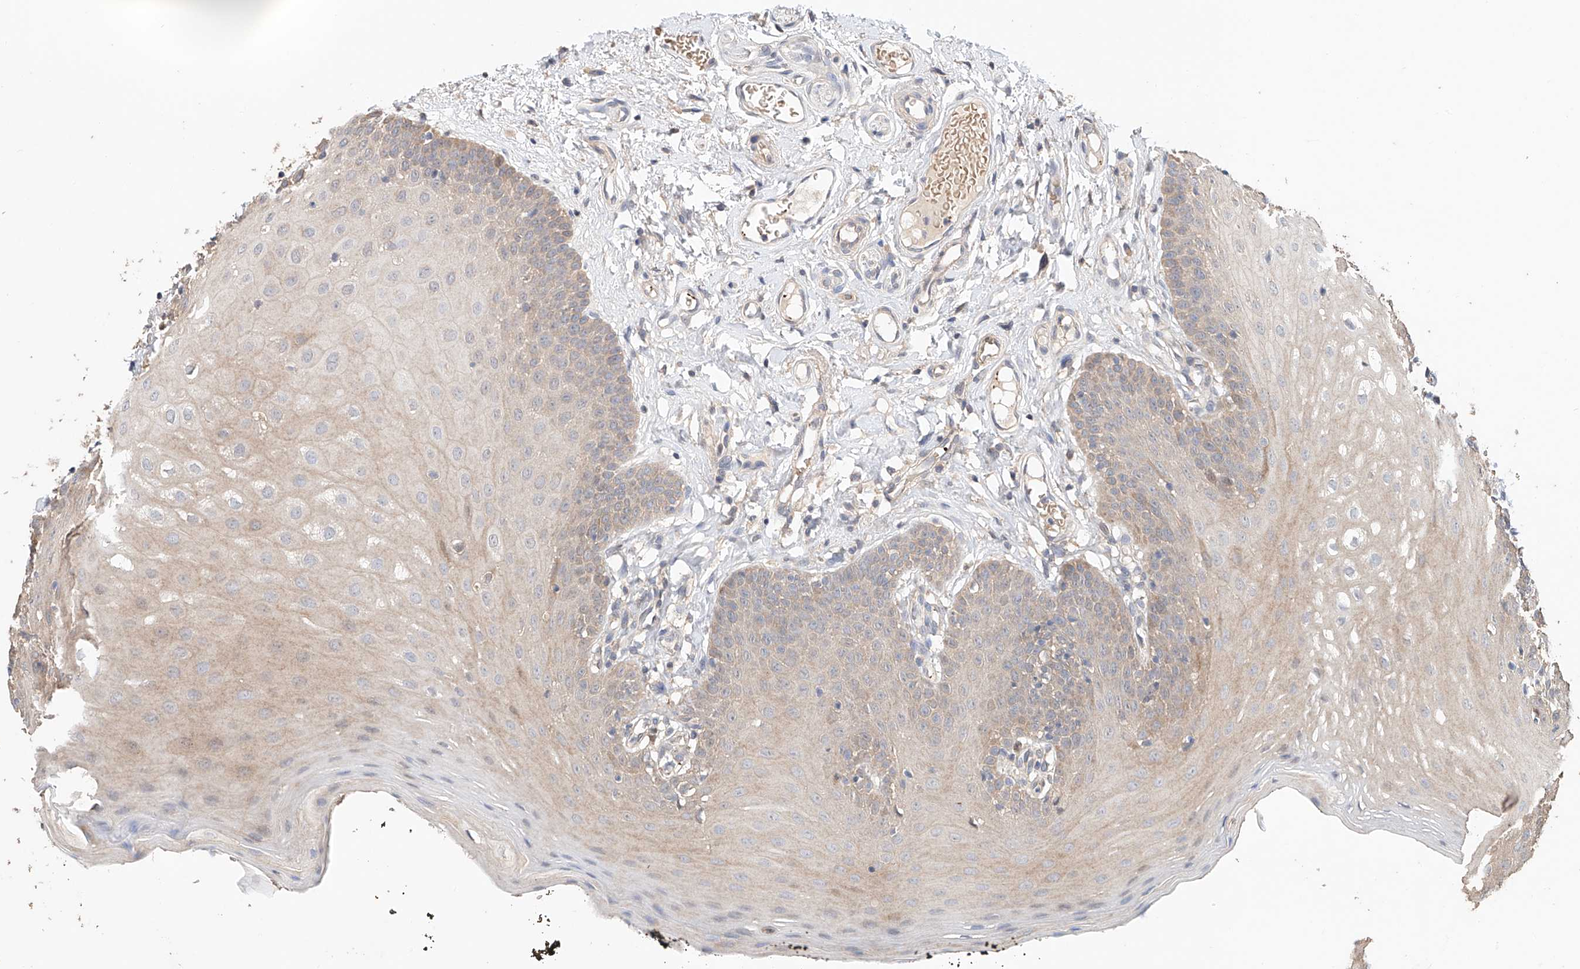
{"staining": {"intensity": "weak", "quantity": "25%-75%", "location": "cytoplasmic/membranous"}, "tissue": "oral mucosa", "cell_type": "Squamous epithelial cells", "image_type": "normal", "snomed": [{"axis": "morphology", "description": "Normal tissue, NOS"}, {"axis": "topography", "description": "Oral tissue"}], "caption": "Benign oral mucosa exhibits weak cytoplasmic/membranous positivity in about 25%-75% of squamous epithelial cells, visualized by immunohistochemistry.", "gene": "ZFHX2", "patient": {"sex": "male", "age": 74}}